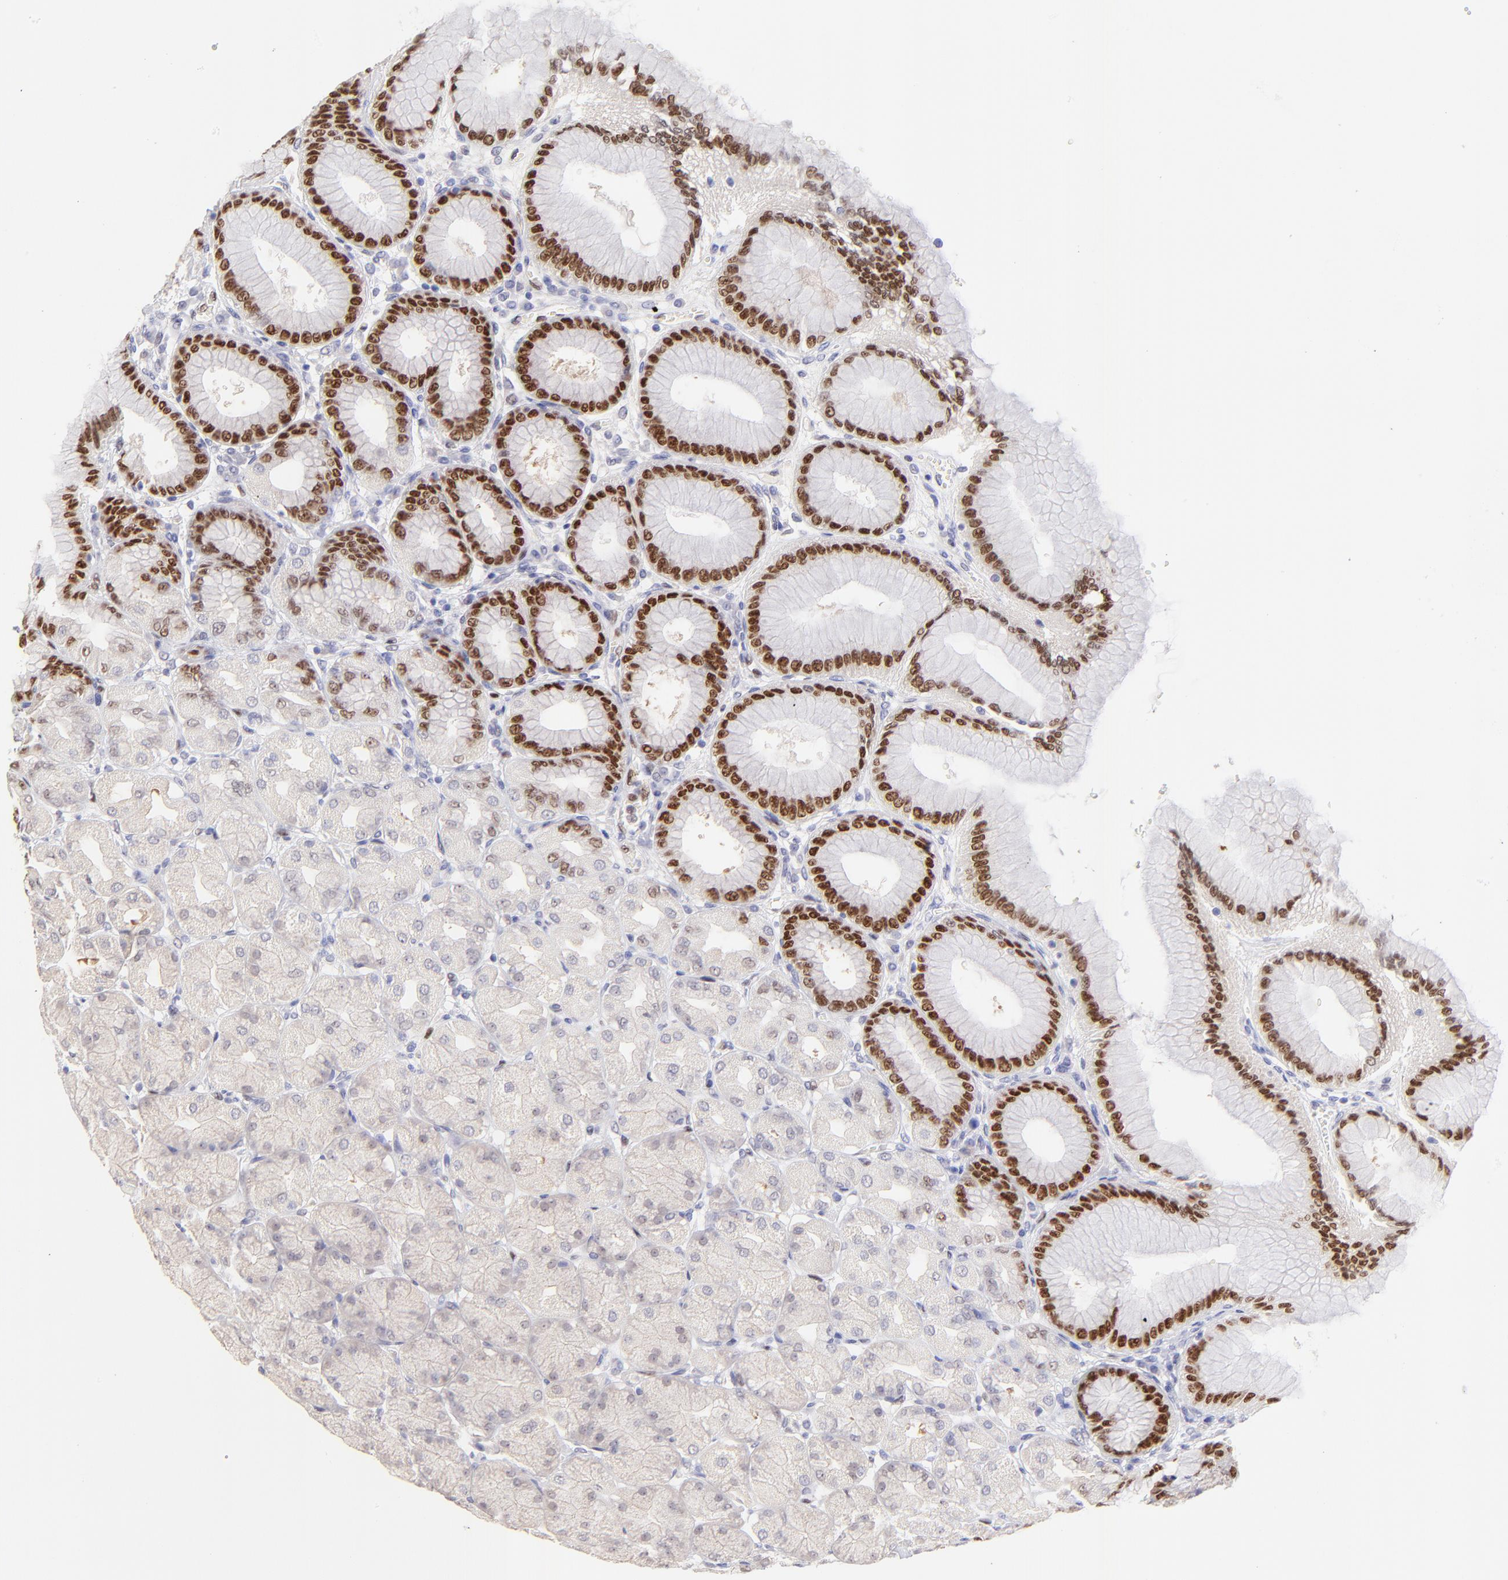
{"staining": {"intensity": "strong", "quantity": "25%-75%", "location": "nuclear"}, "tissue": "stomach", "cell_type": "Glandular cells", "image_type": "normal", "snomed": [{"axis": "morphology", "description": "Normal tissue, NOS"}, {"axis": "topography", "description": "Stomach, upper"}], "caption": "DAB (3,3'-diaminobenzidine) immunohistochemical staining of normal human stomach reveals strong nuclear protein expression in approximately 25%-75% of glandular cells.", "gene": "KLF4", "patient": {"sex": "female", "age": 56}}